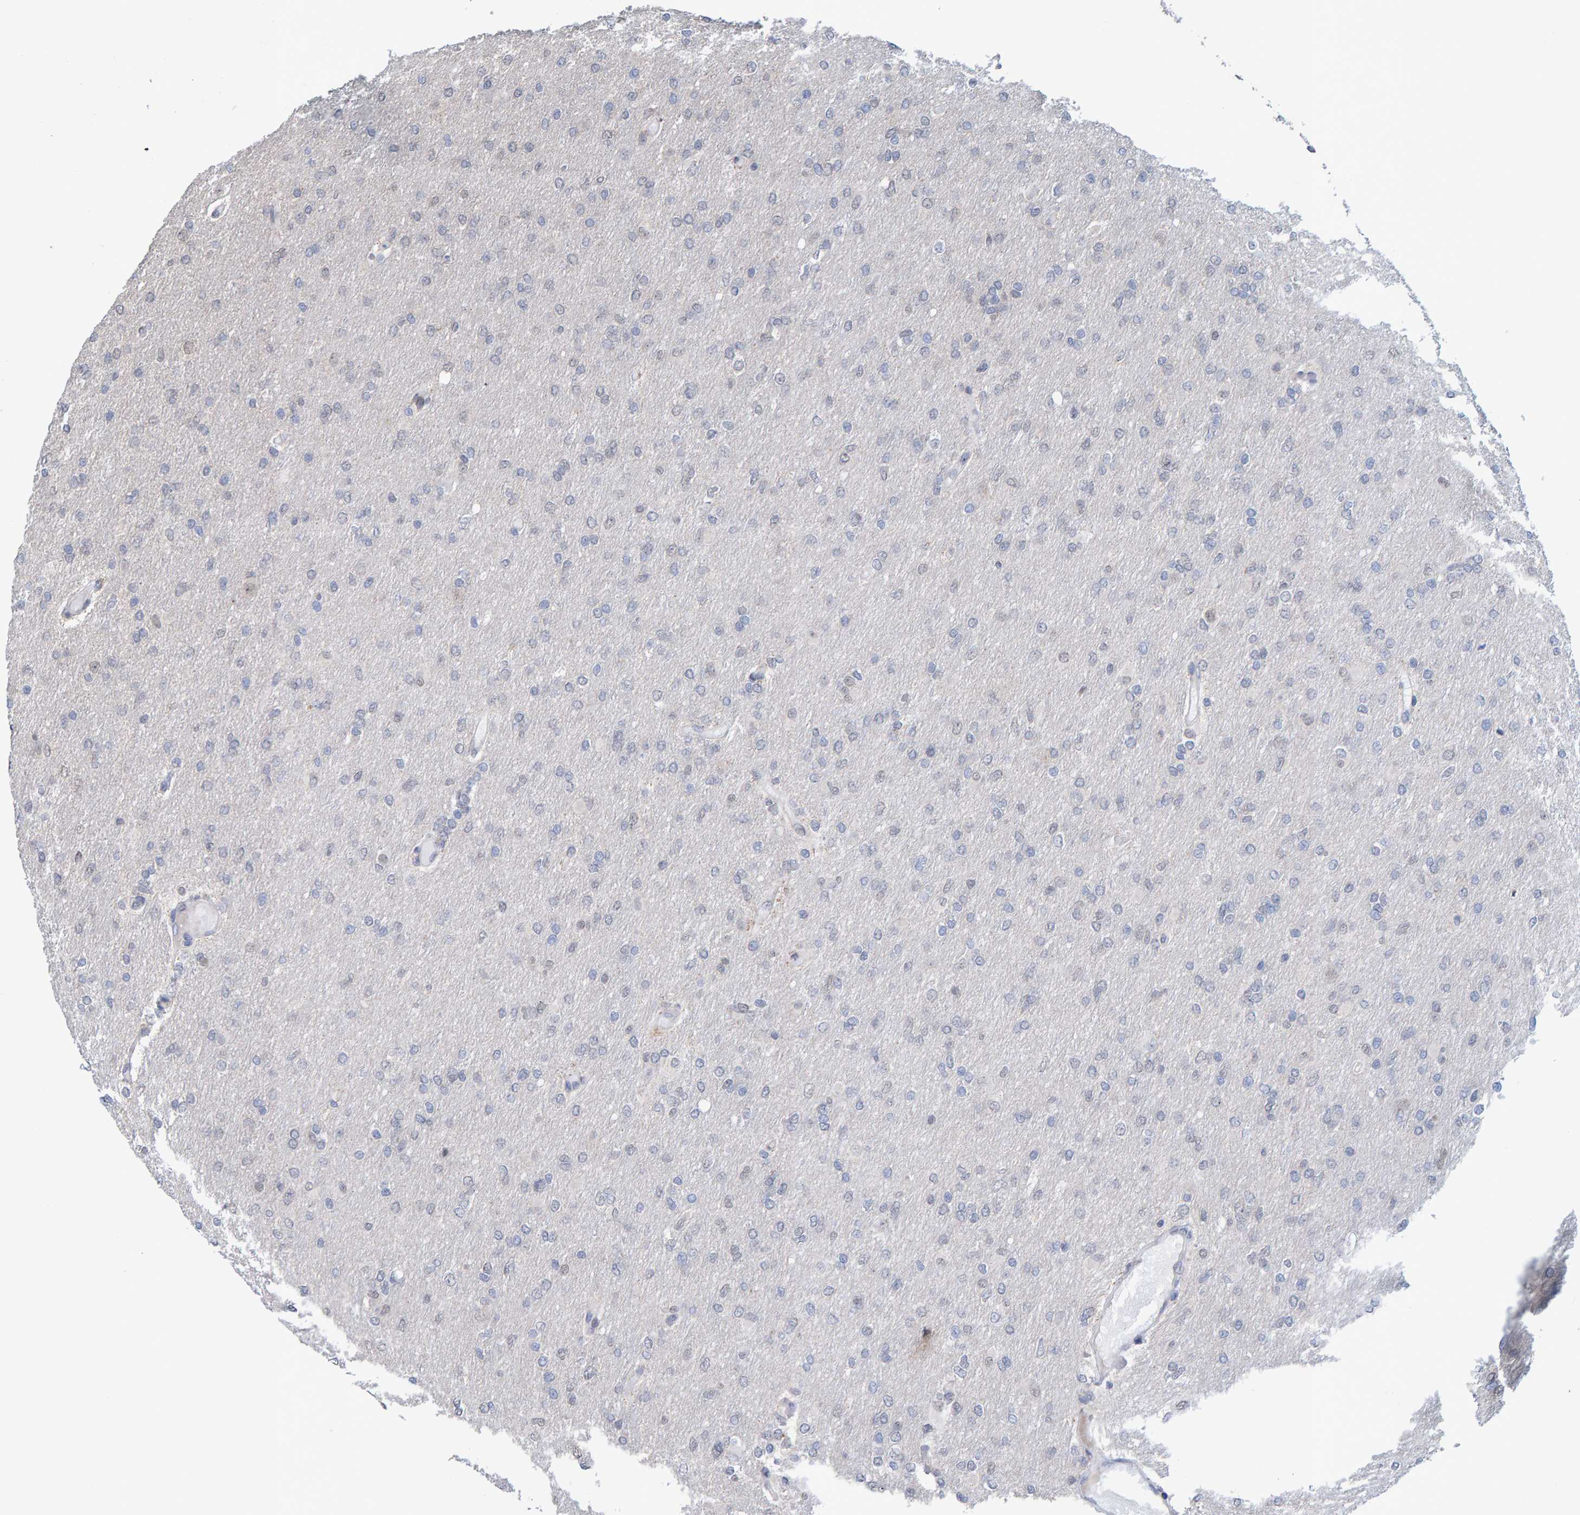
{"staining": {"intensity": "negative", "quantity": "none", "location": "none"}, "tissue": "glioma", "cell_type": "Tumor cells", "image_type": "cancer", "snomed": [{"axis": "morphology", "description": "Glioma, malignant, High grade"}, {"axis": "topography", "description": "Cerebral cortex"}], "caption": "Protein analysis of glioma demonstrates no significant expression in tumor cells.", "gene": "USP43", "patient": {"sex": "female", "age": 36}}